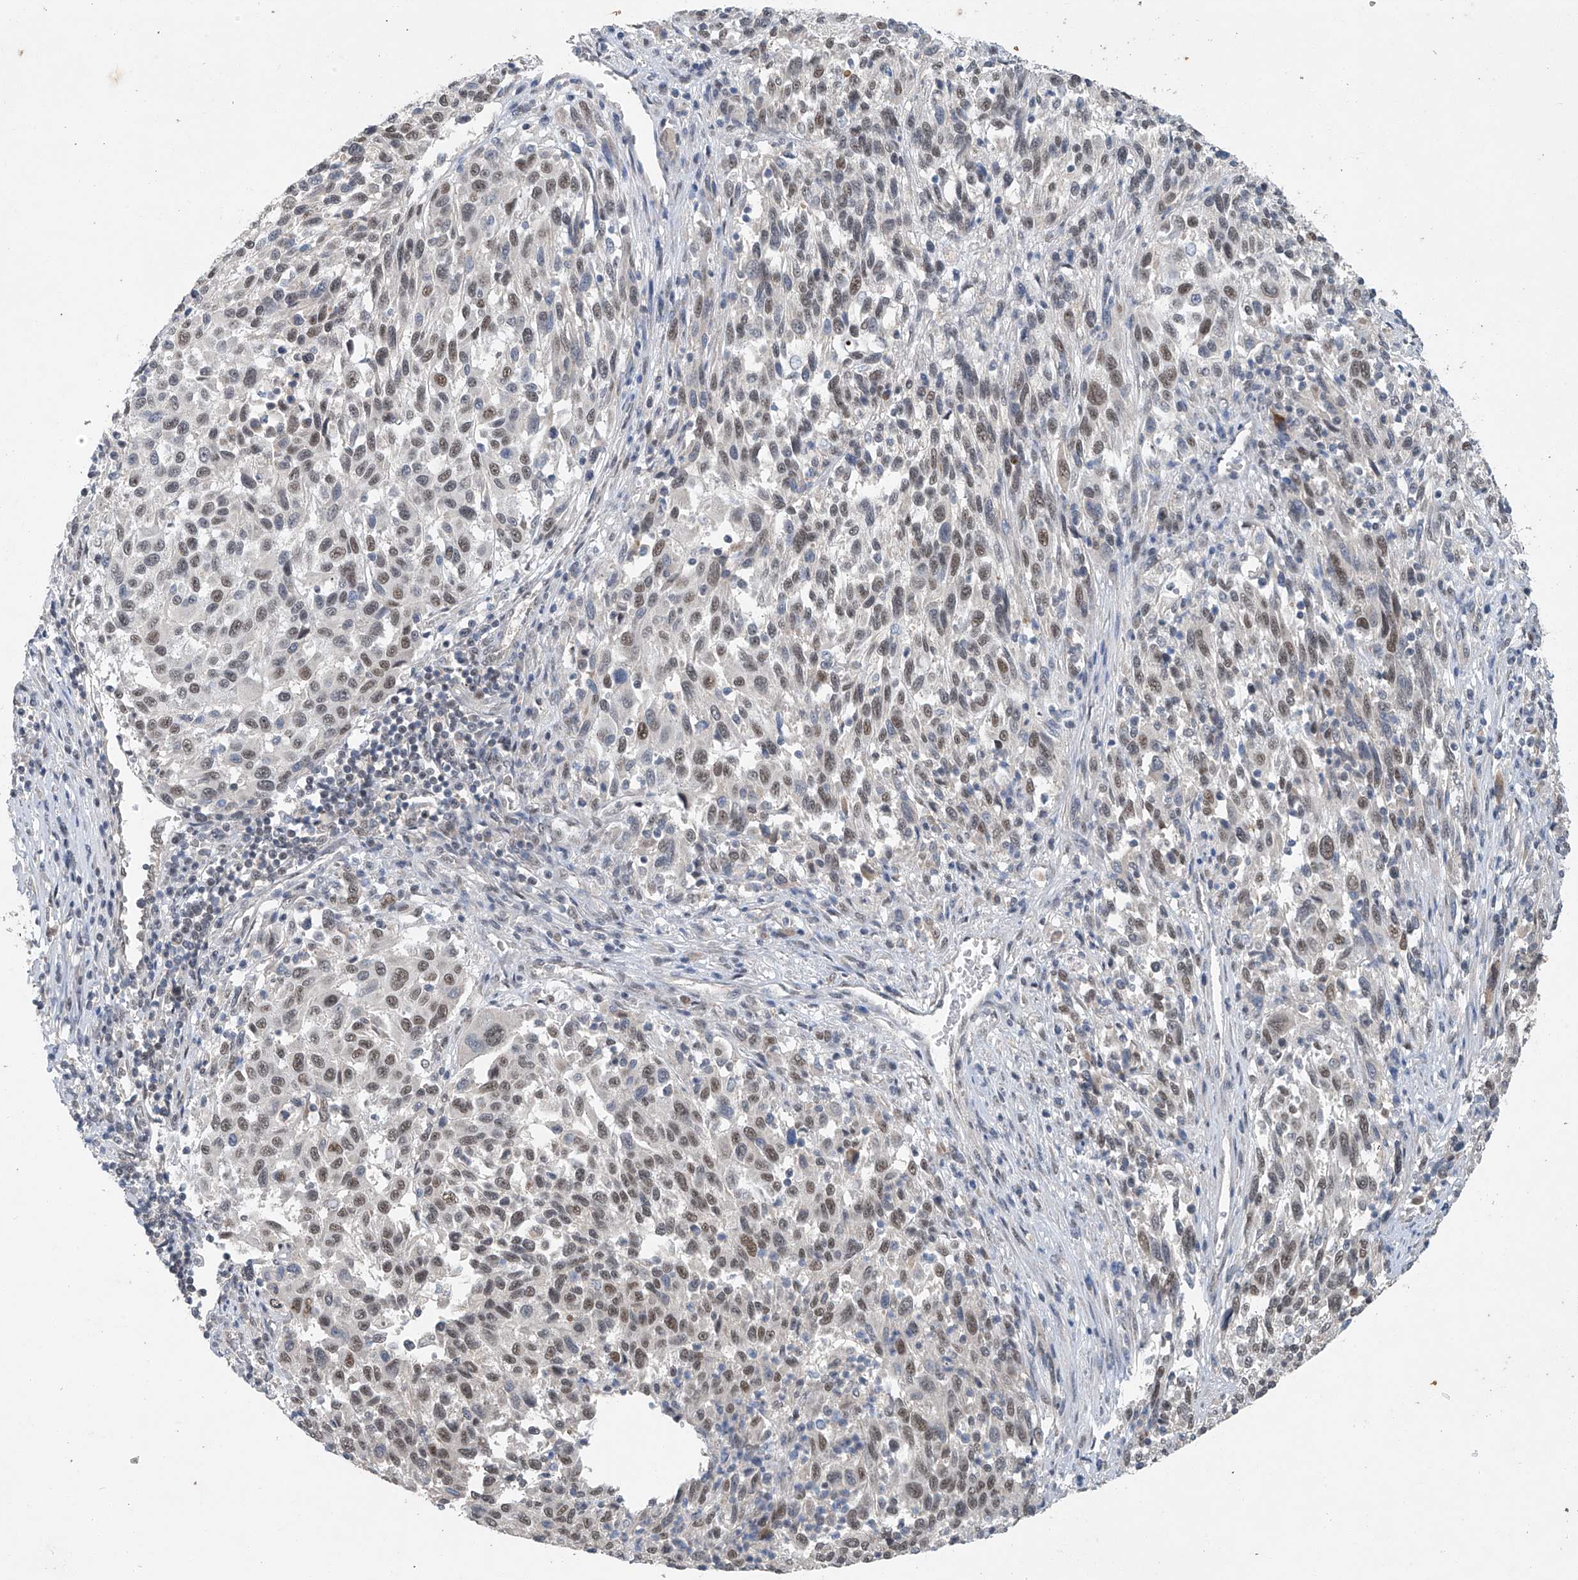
{"staining": {"intensity": "moderate", "quantity": ">75%", "location": "nuclear"}, "tissue": "melanoma", "cell_type": "Tumor cells", "image_type": "cancer", "snomed": [{"axis": "morphology", "description": "Malignant melanoma, Metastatic site"}, {"axis": "topography", "description": "Lymph node"}], "caption": "Immunohistochemistry (DAB) staining of malignant melanoma (metastatic site) reveals moderate nuclear protein expression in approximately >75% of tumor cells.", "gene": "TAF8", "patient": {"sex": "male", "age": 61}}